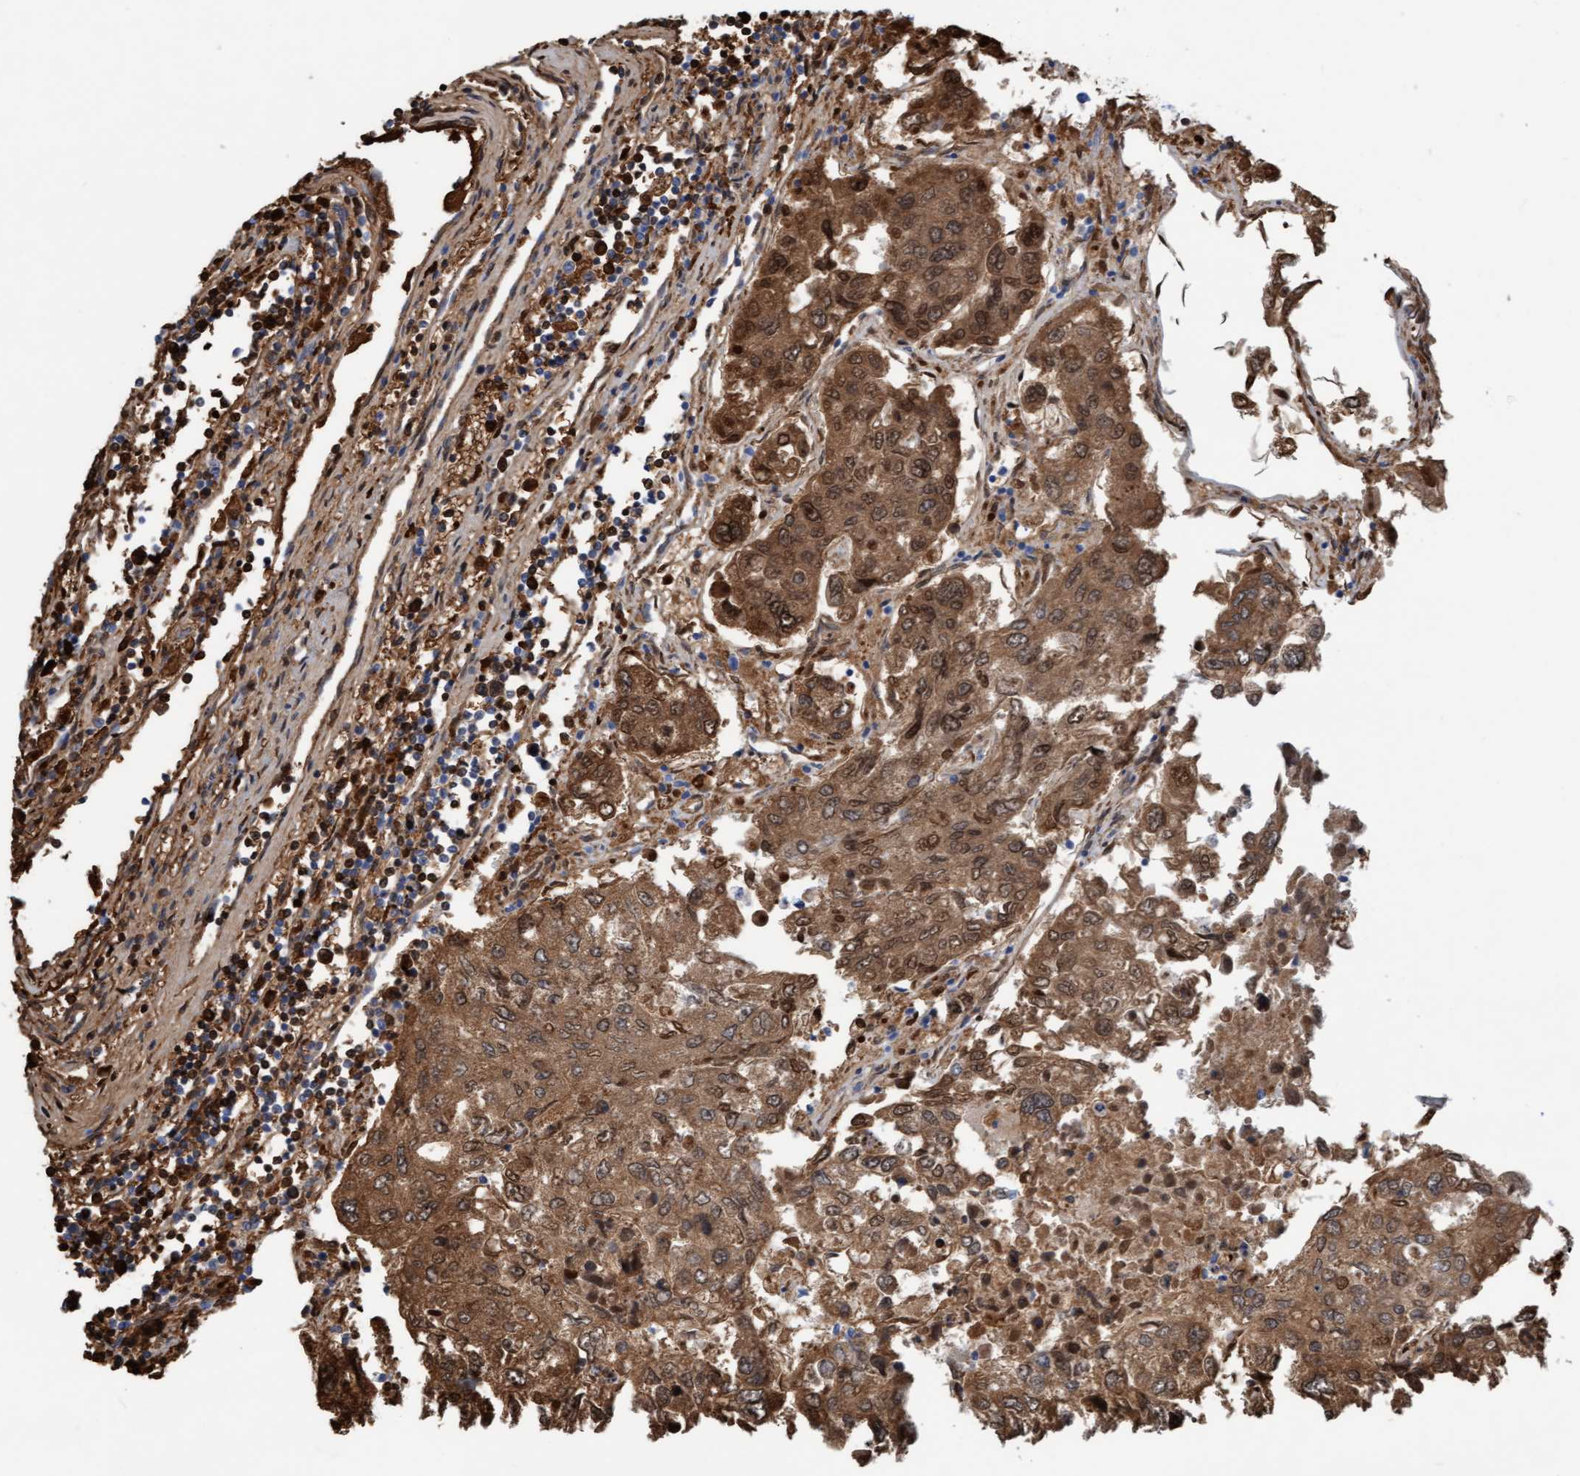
{"staining": {"intensity": "strong", "quantity": ">75%", "location": "cytoplasmic/membranous,nuclear"}, "tissue": "urothelial cancer", "cell_type": "Tumor cells", "image_type": "cancer", "snomed": [{"axis": "morphology", "description": "Urothelial carcinoma, High grade"}, {"axis": "topography", "description": "Lymph node"}, {"axis": "topography", "description": "Urinary bladder"}], "caption": "Human high-grade urothelial carcinoma stained with a brown dye reveals strong cytoplasmic/membranous and nuclear positive expression in approximately >75% of tumor cells.", "gene": "P2RX5", "patient": {"sex": "male", "age": 51}}